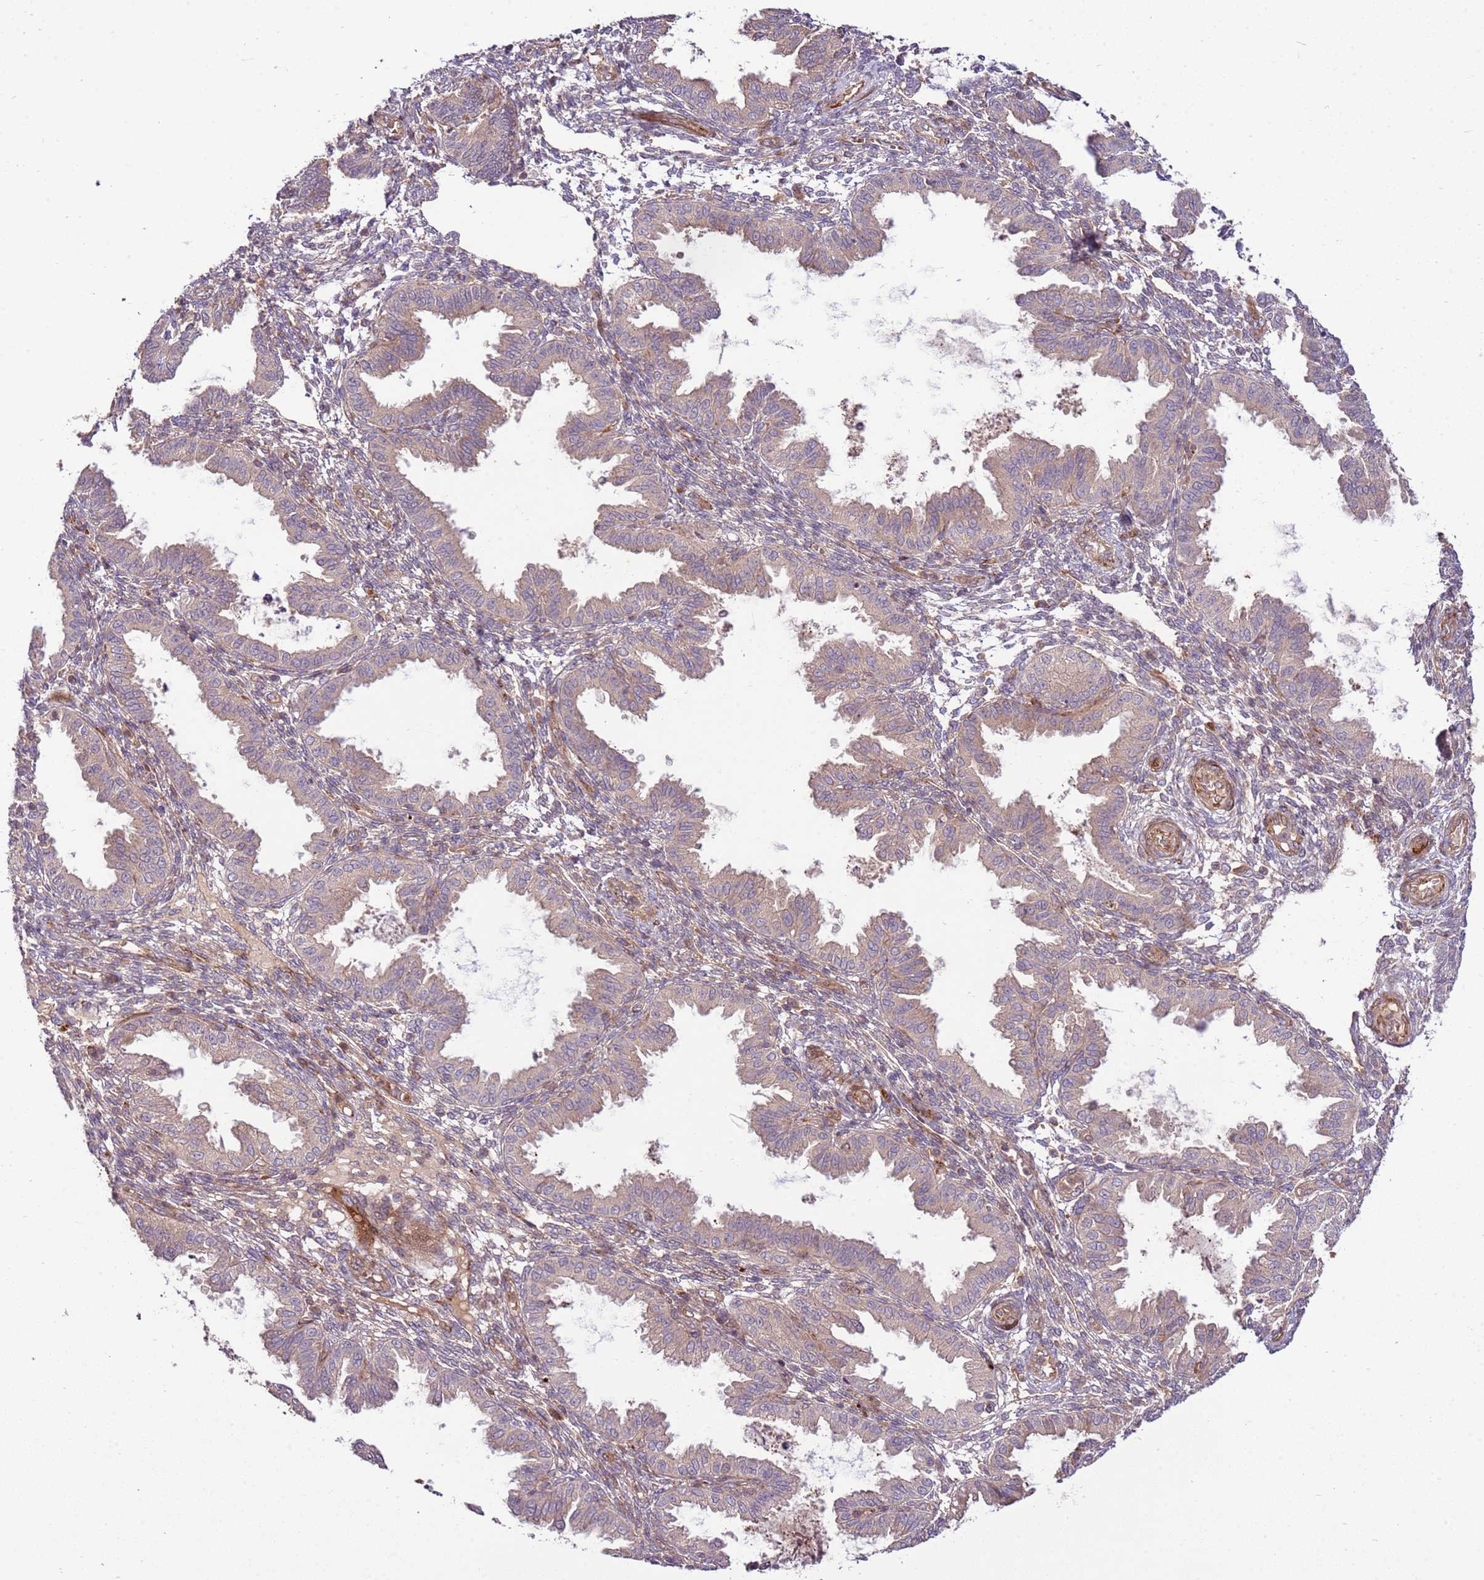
{"staining": {"intensity": "weak", "quantity": "25%-75%", "location": "cytoplasmic/membranous"}, "tissue": "endometrium", "cell_type": "Cells in endometrial stroma", "image_type": "normal", "snomed": [{"axis": "morphology", "description": "Normal tissue, NOS"}, {"axis": "topography", "description": "Endometrium"}], "caption": "A micrograph of human endometrium stained for a protein displays weak cytoplasmic/membranous brown staining in cells in endometrial stroma. (Brightfield microscopy of DAB IHC at high magnification).", "gene": "ZNF624", "patient": {"sex": "female", "age": 33}}